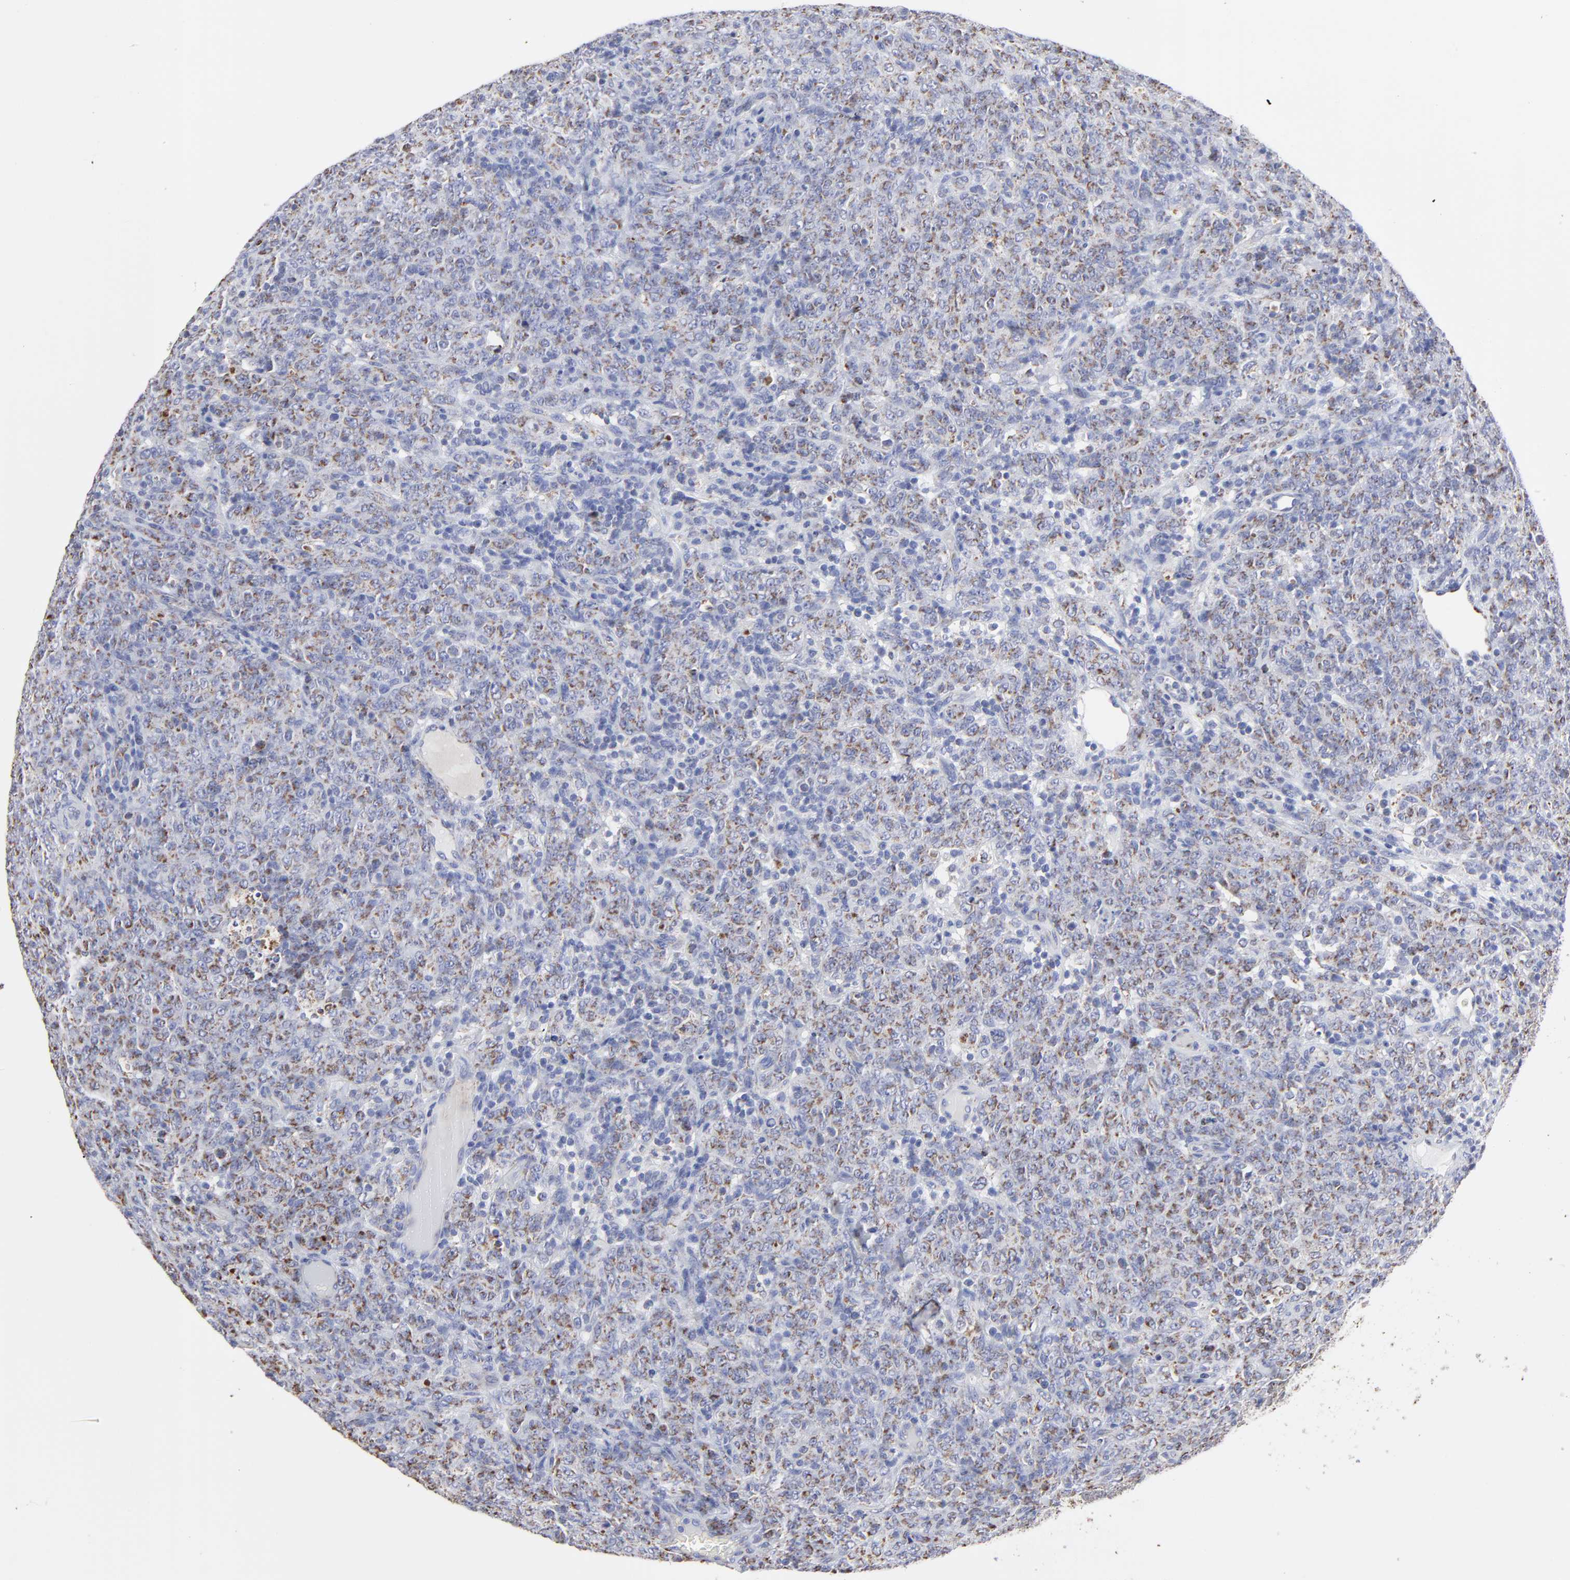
{"staining": {"intensity": "moderate", "quantity": "<25%", "location": "cytoplasmic/membranous"}, "tissue": "lymphoma", "cell_type": "Tumor cells", "image_type": "cancer", "snomed": [{"axis": "morphology", "description": "Malignant lymphoma, non-Hodgkin's type, High grade"}, {"axis": "topography", "description": "Tonsil"}], "caption": "High-power microscopy captured an immunohistochemistry (IHC) micrograph of malignant lymphoma, non-Hodgkin's type (high-grade), revealing moderate cytoplasmic/membranous staining in about <25% of tumor cells. (IHC, brightfield microscopy, high magnification).", "gene": "PINK1", "patient": {"sex": "female", "age": 36}}